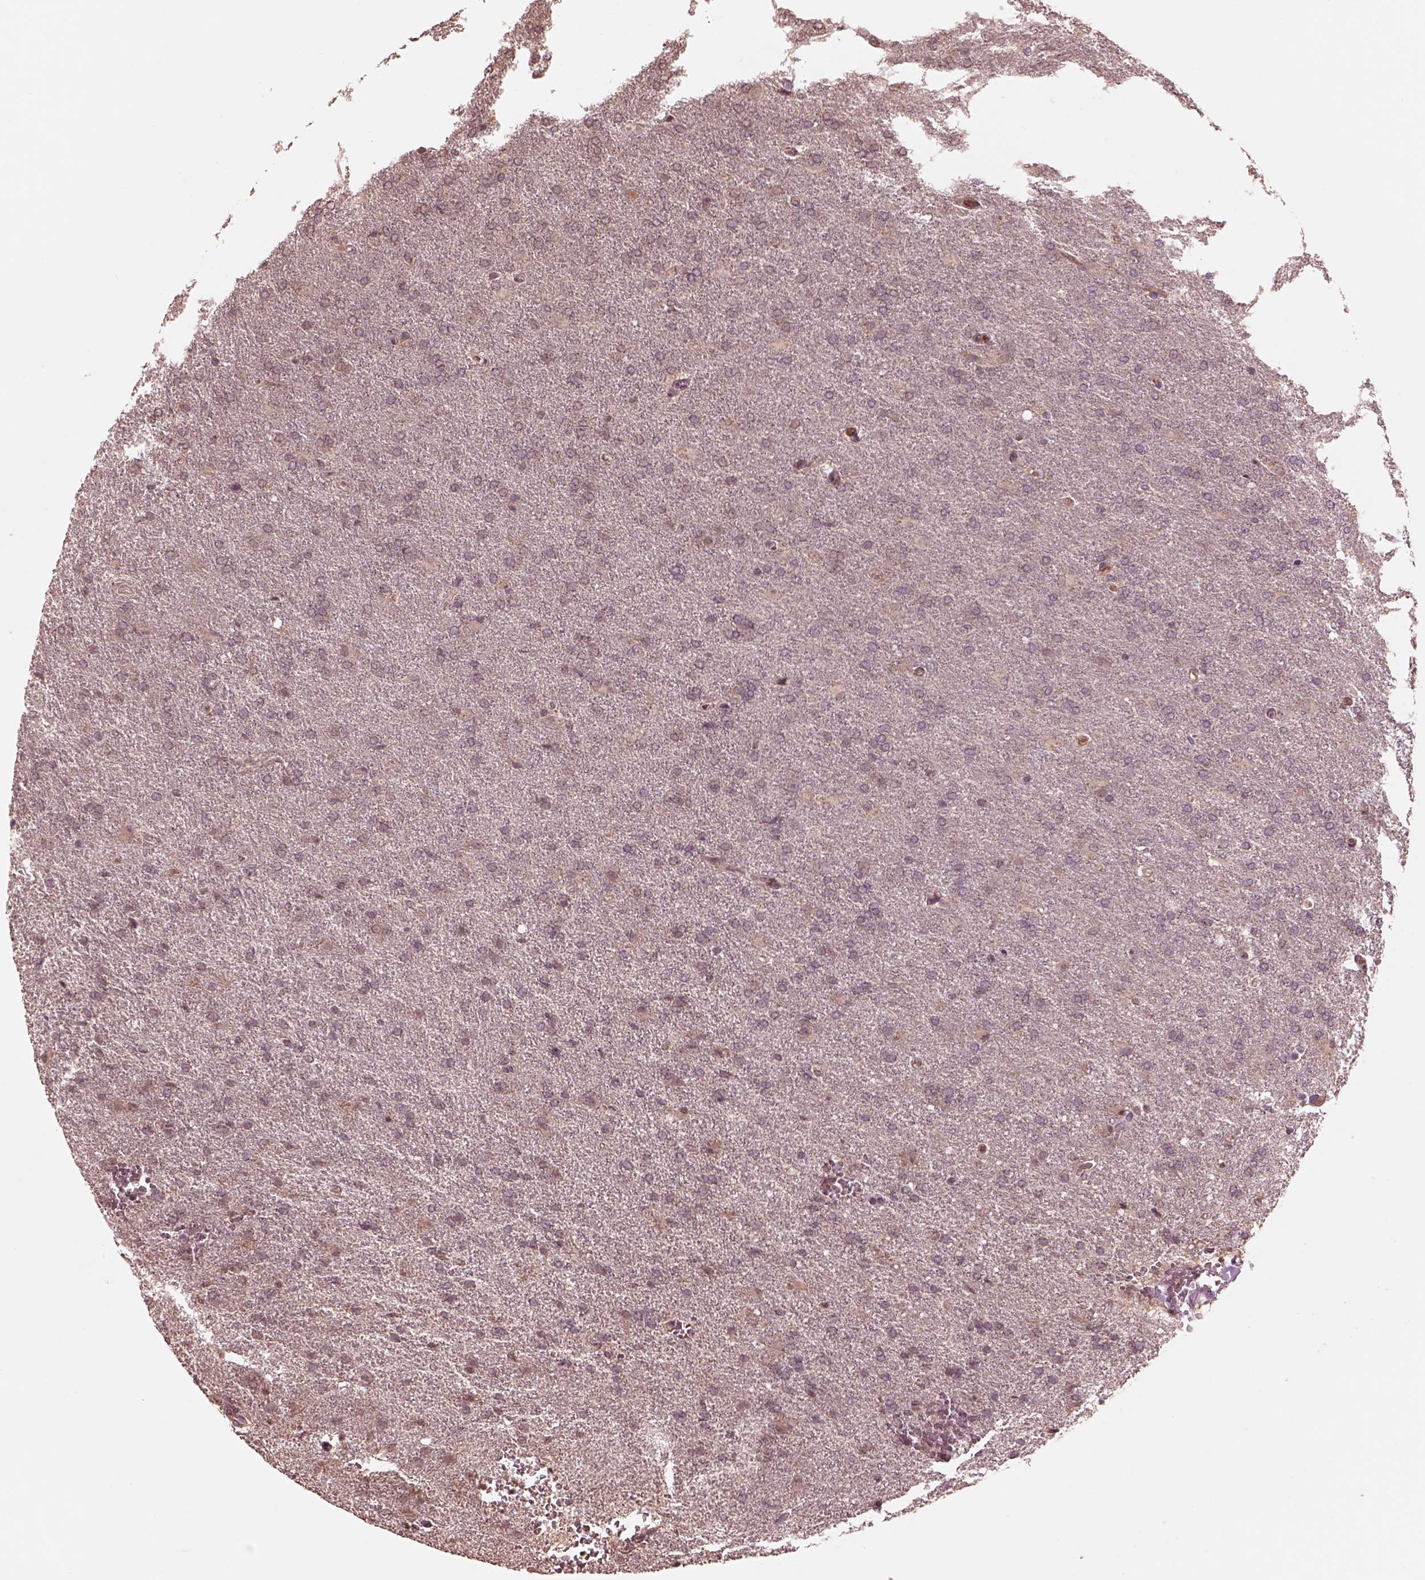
{"staining": {"intensity": "negative", "quantity": "none", "location": "none"}, "tissue": "glioma", "cell_type": "Tumor cells", "image_type": "cancer", "snomed": [{"axis": "morphology", "description": "Glioma, malignant, High grade"}, {"axis": "topography", "description": "Brain"}], "caption": "Glioma stained for a protein using immunohistochemistry (IHC) reveals no positivity tumor cells.", "gene": "TF", "patient": {"sex": "male", "age": 68}}